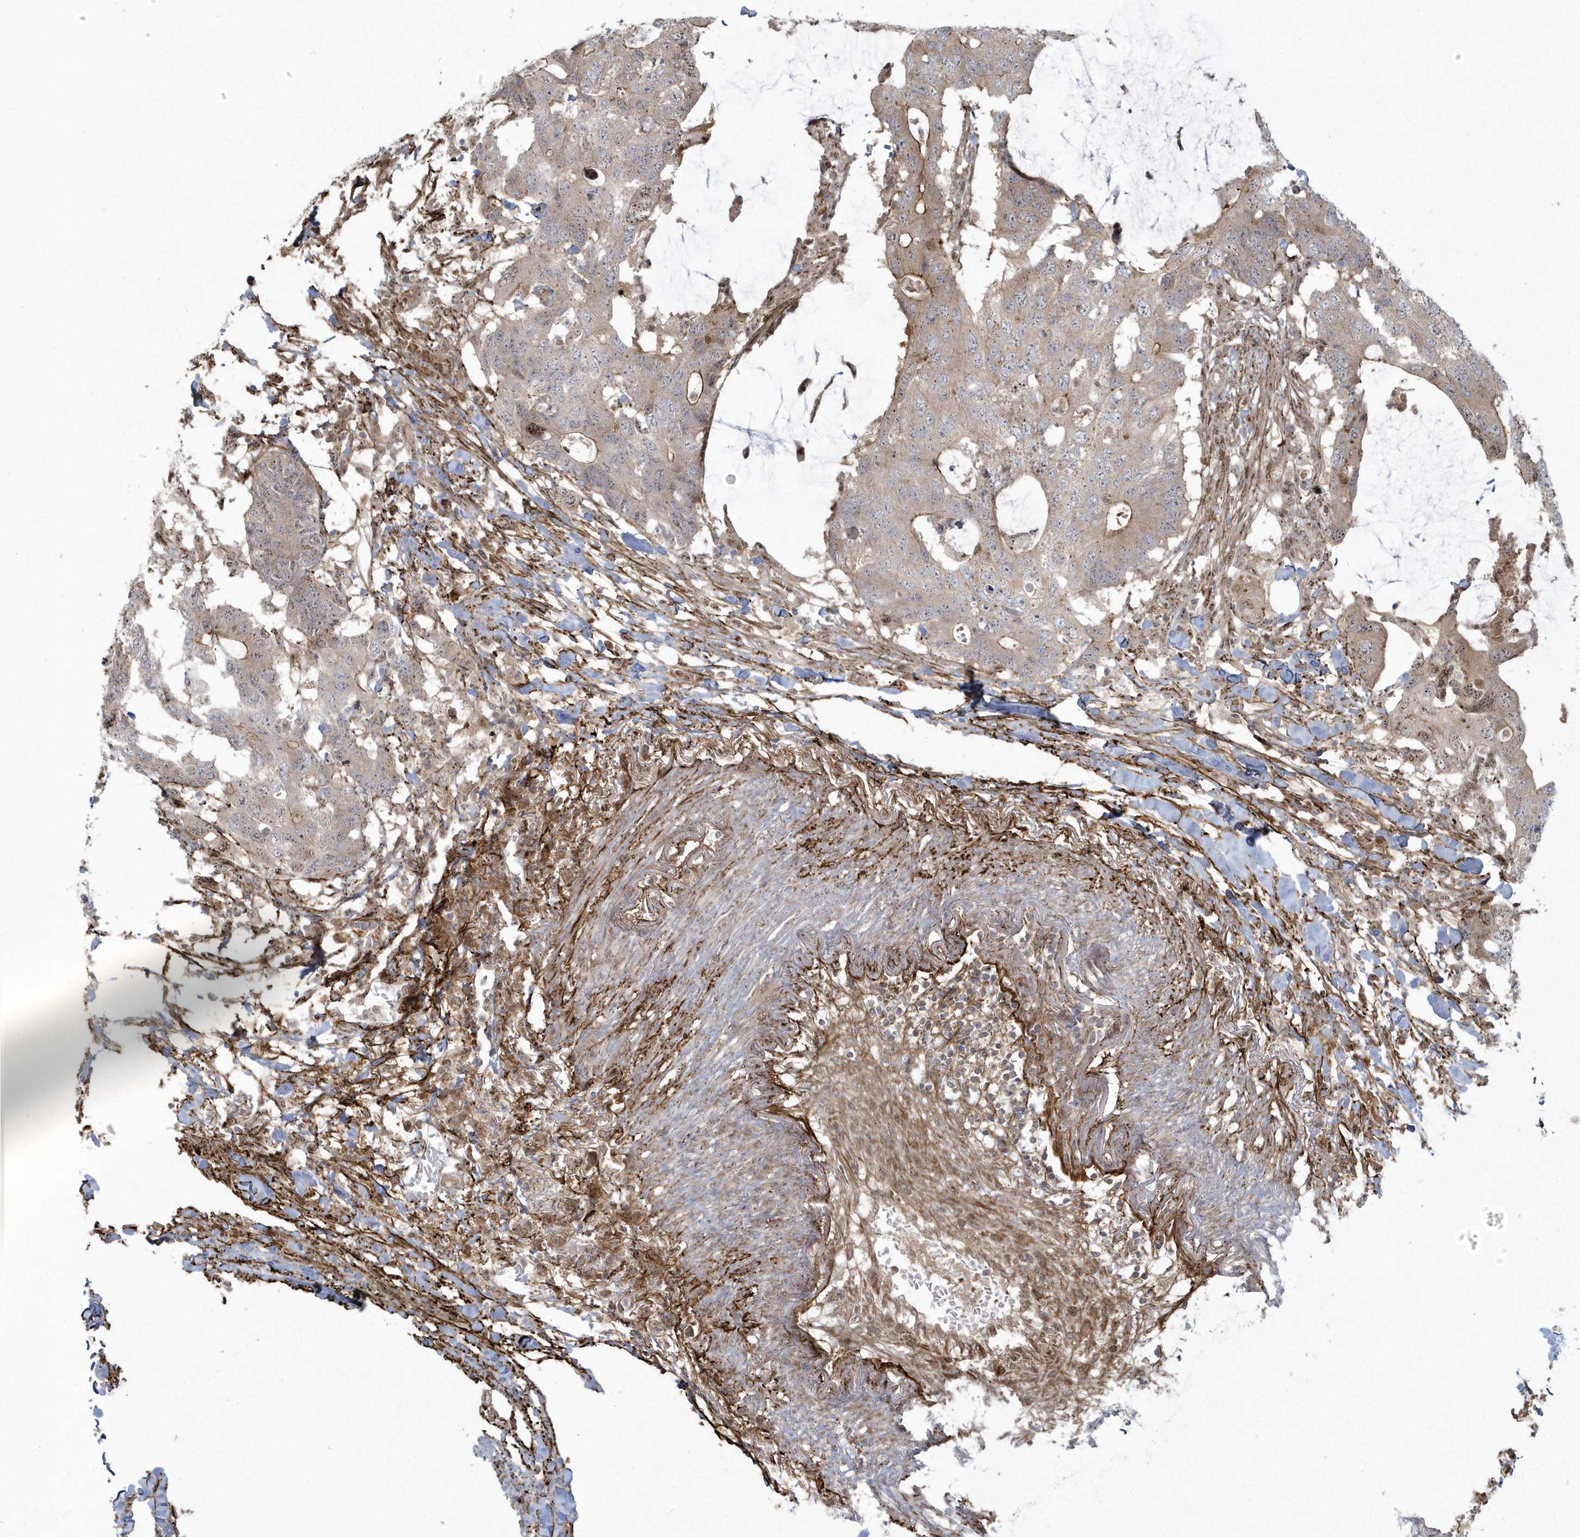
{"staining": {"intensity": "moderate", "quantity": "<25%", "location": "cytoplasmic/membranous,nuclear"}, "tissue": "colorectal cancer", "cell_type": "Tumor cells", "image_type": "cancer", "snomed": [{"axis": "morphology", "description": "Adenocarcinoma, NOS"}, {"axis": "topography", "description": "Colon"}], "caption": "Adenocarcinoma (colorectal) tissue shows moderate cytoplasmic/membranous and nuclear positivity in approximately <25% of tumor cells", "gene": "MASP2", "patient": {"sex": "male", "age": 71}}